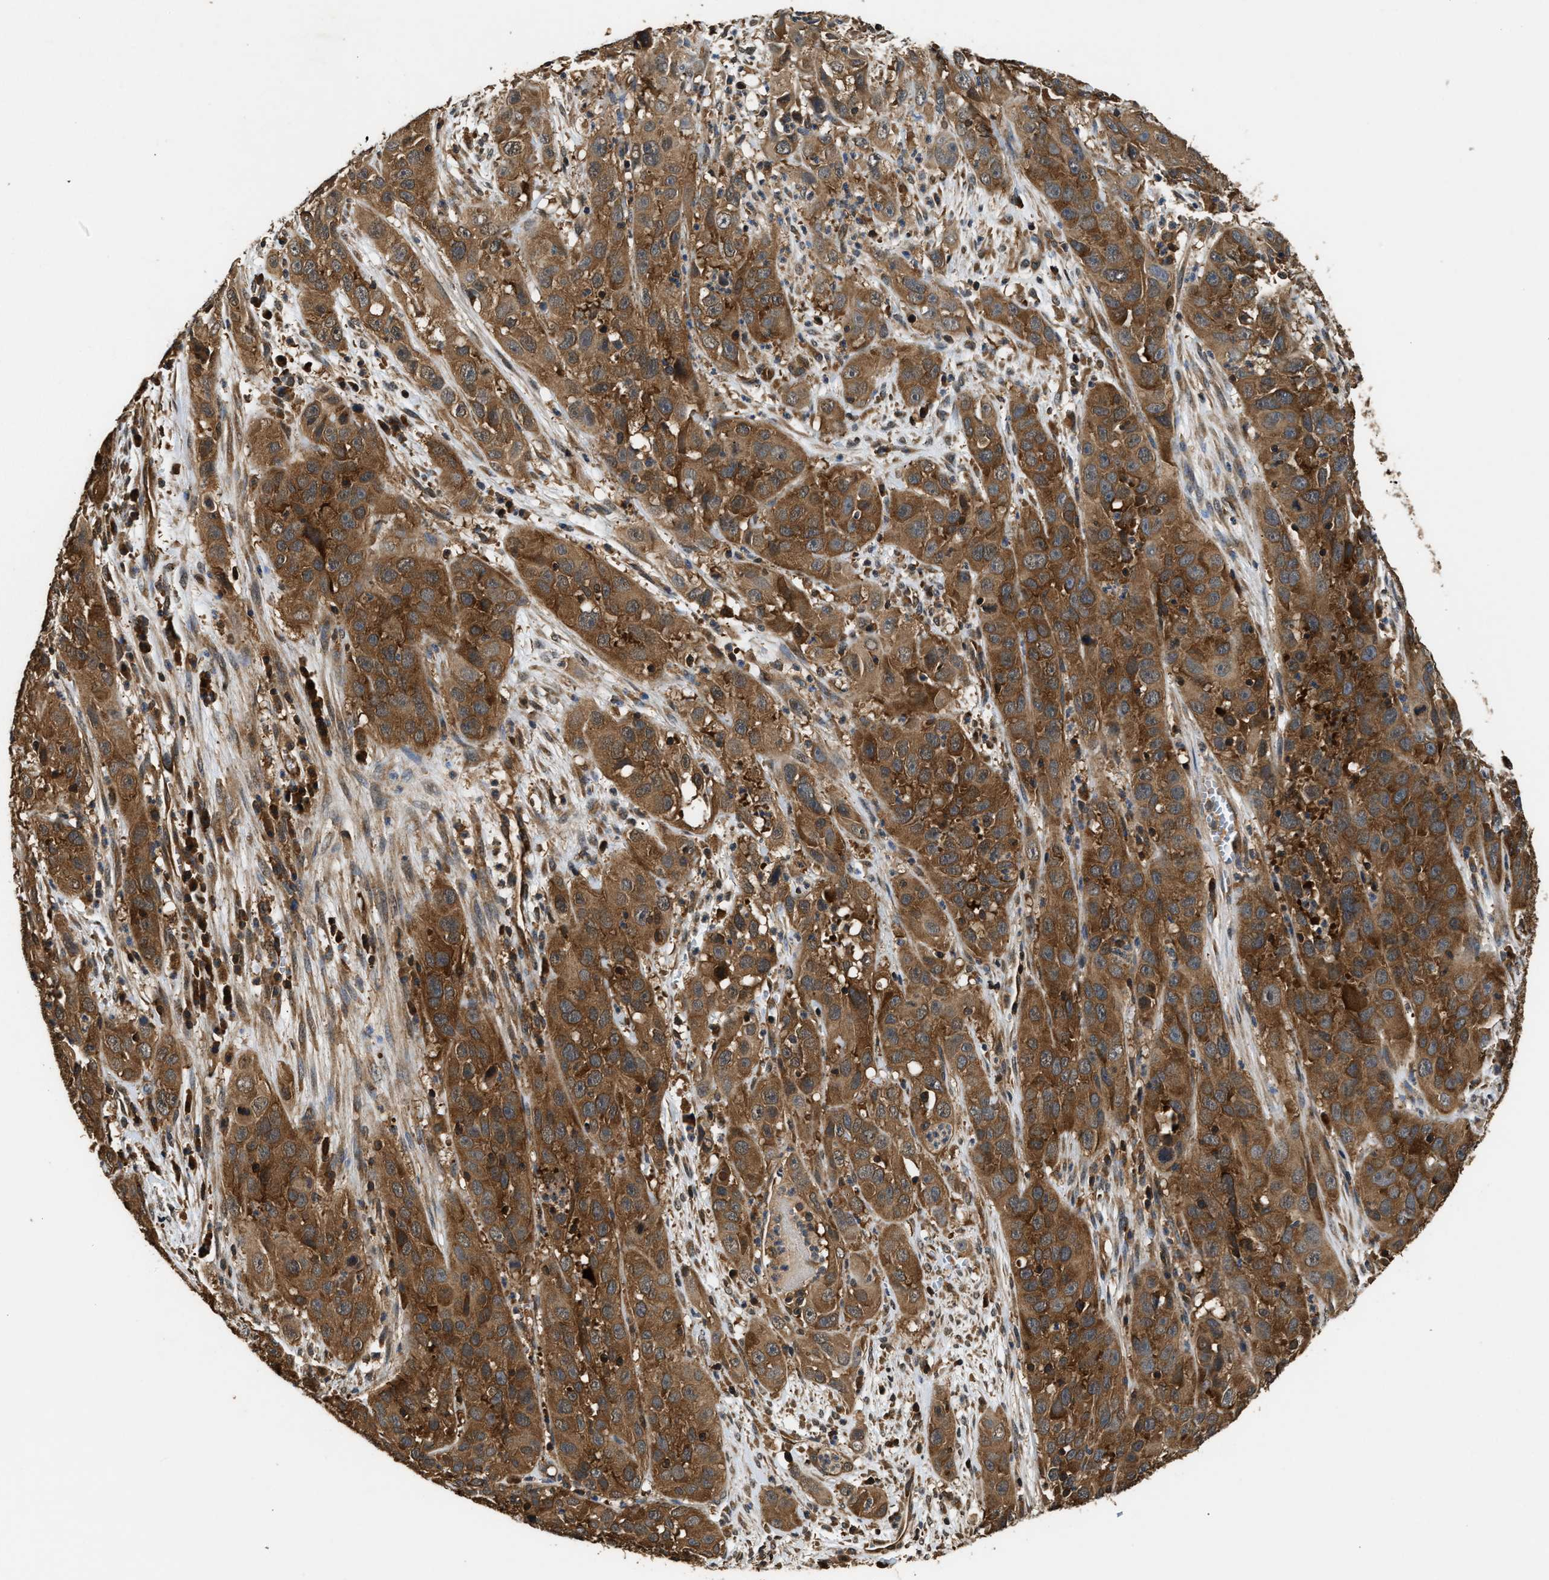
{"staining": {"intensity": "strong", "quantity": ">75%", "location": "cytoplasmic/membranous"}, "tissue": "cervical cancer", "cell_type": "Tumor cells", "image_type": "cancer", "snomed": [{"axis": "morphology", "description": "Squamous cell carcinoma, NOS"}, {"axis": "topography", "description": "Cervix"}], "caption": "Immunohistochemical staining of human cervical cancer (squamous cell carcinoma) reveals high levels of strong cytoplasmic/membranous staining in about >75% of tumor cells. (DAB = brown stain, brightfield microscopy at high magnification).", "gene": "DNAJC2", "patient": {"sex": "female", "age": 32}}